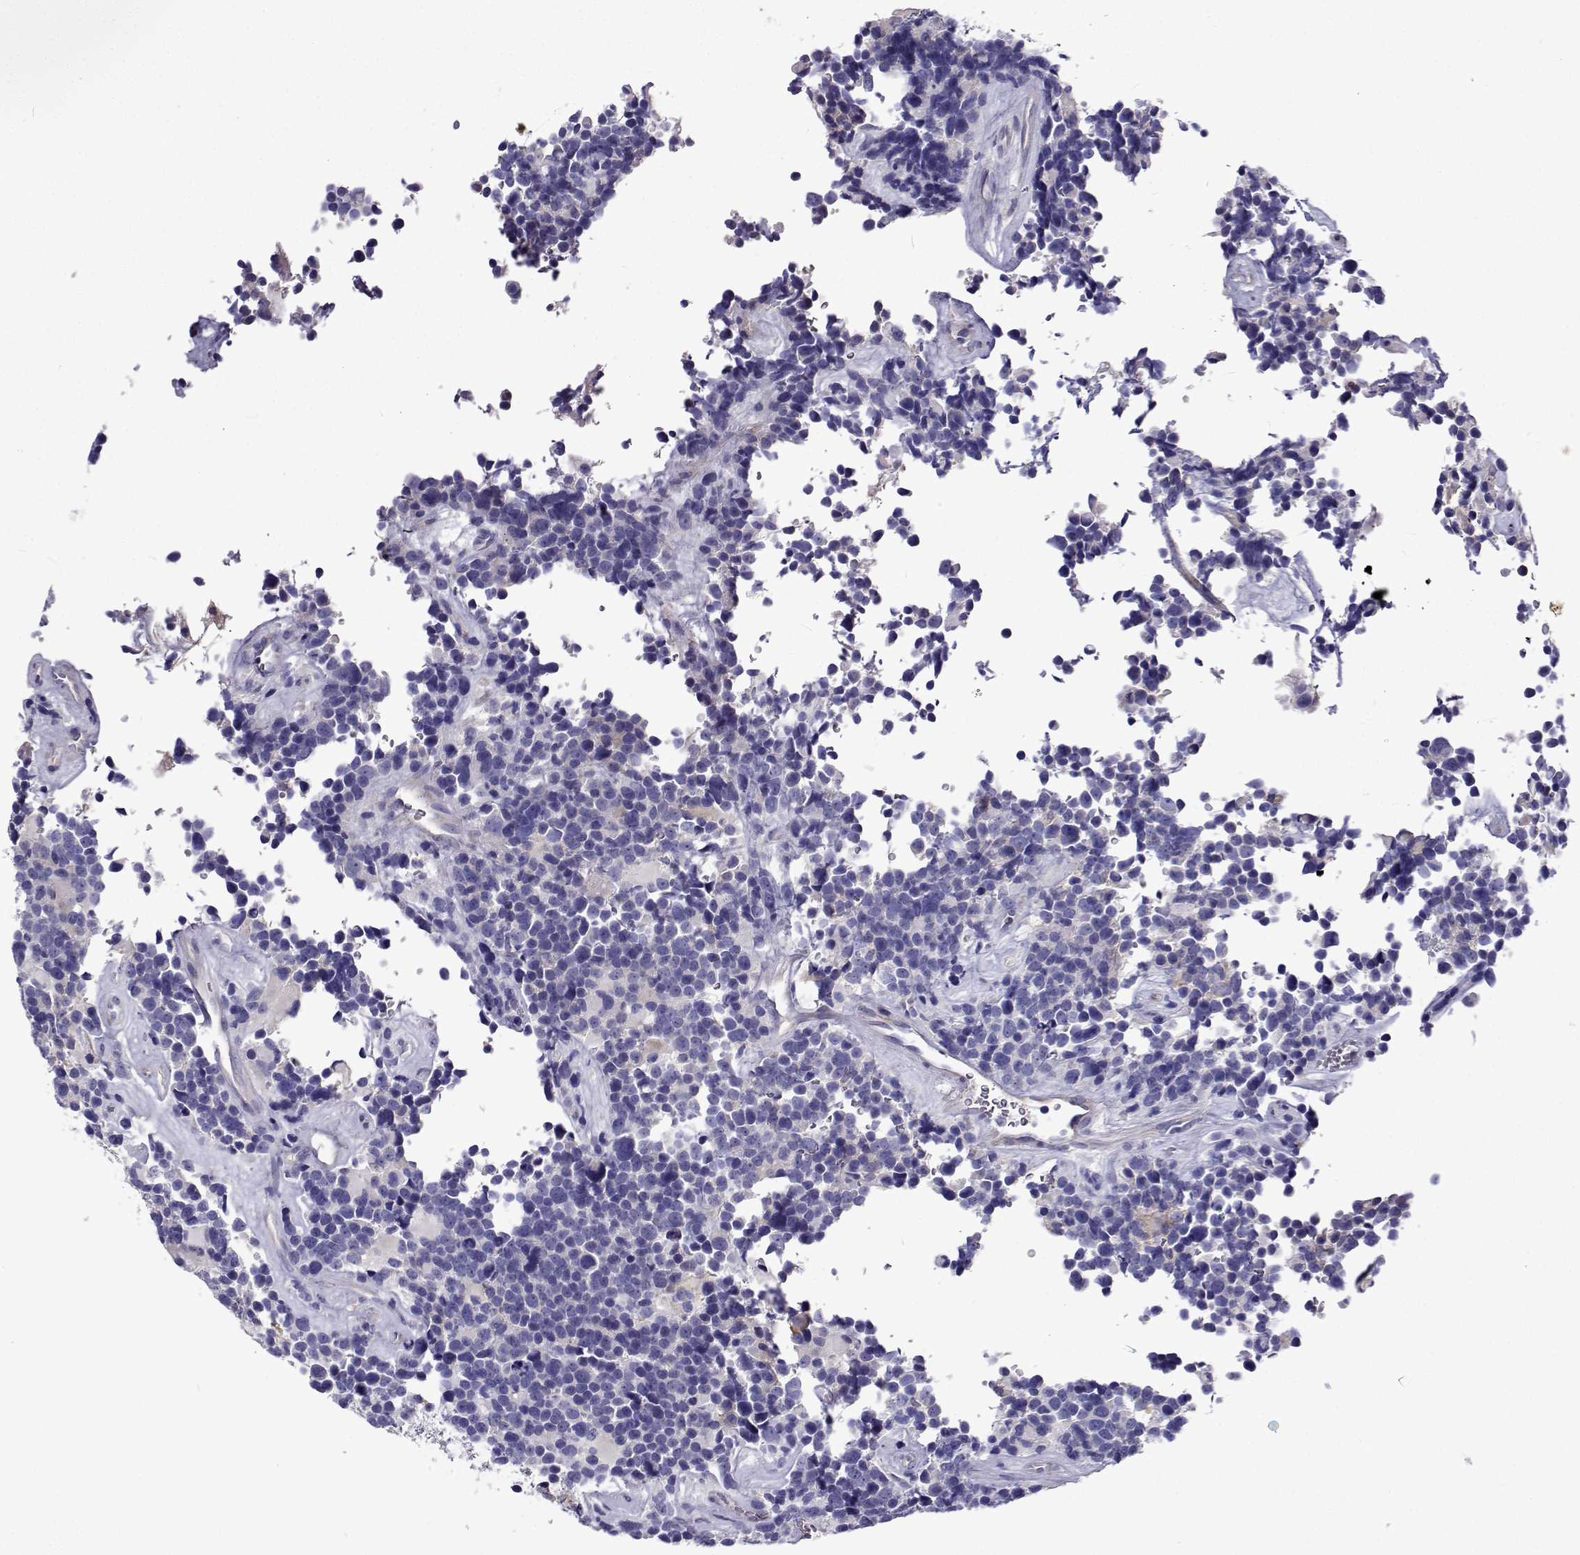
{"staining": {"intensity": "negative", "quantity": "none", "location": "none"}, "tissue": "glioma", "cell_type": "Tumor cells", "image_type": "cancer", "snomed": [{"axis": "morphology", "description": "Glioma, malignant, High grade"}, {"axis": "topography", "description": "Brain"}], "caption": "IHC of glioma exhibits no positivity in tumor cells.", "gene": "LHFPL7", "patient": {"sex": "male", "age": 33}}